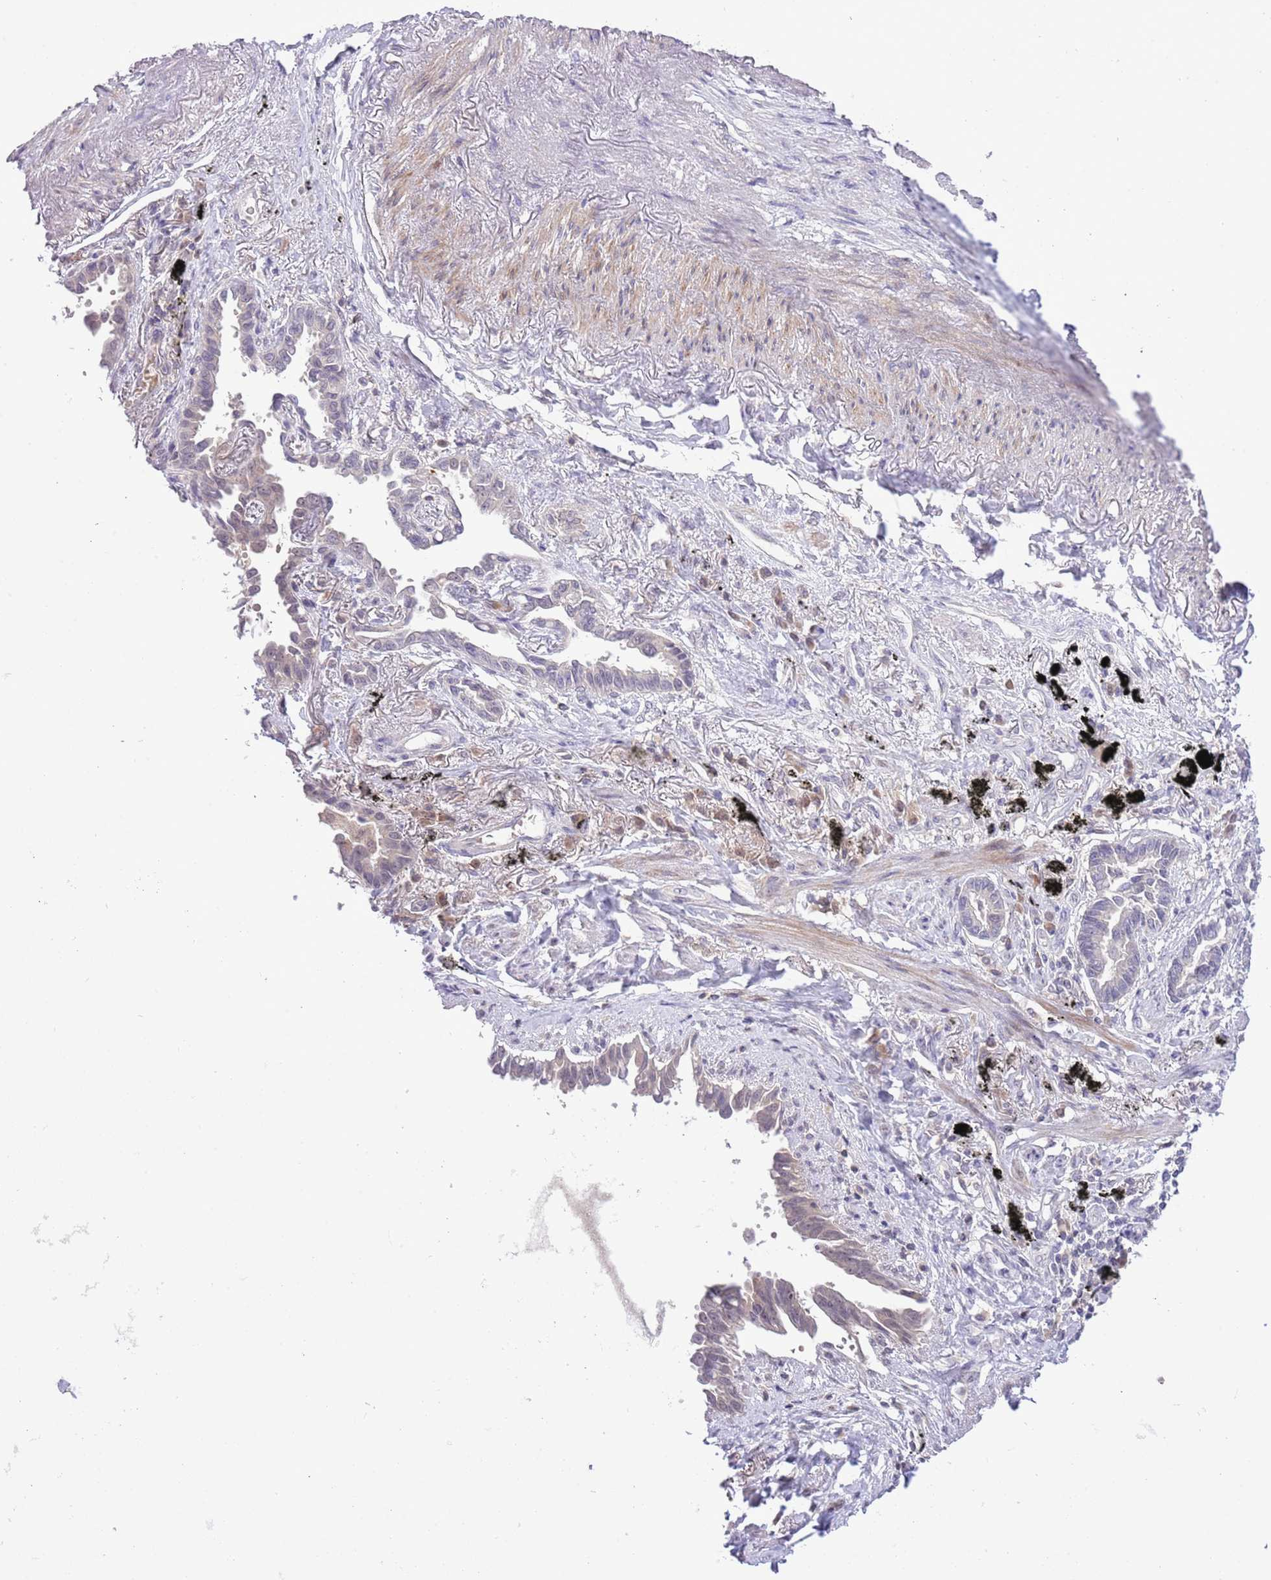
{"staining": {"intensity": "negative", "quantity": "none", "location": "none"}, "tissue": "lung cancer", "cell_type": "Tumor cells", "image_type": "cancer", "snomed": [{"axis": "morphology", "description": "Adenocarcinoma, NOS"}, {"axis": "topography", "description": "Lung"}], "caption": "Protein analysis of adenocarcinoma (lung) reveals no significant positivity in tumor cells. The staining was performed using DAB to visualize the protein expression in brown, while the nuclei were stained in blue with hematoxylin (Magnification: 20x).", "gene": "GALK2", "patient": {"sex": "male", "age": 67}}